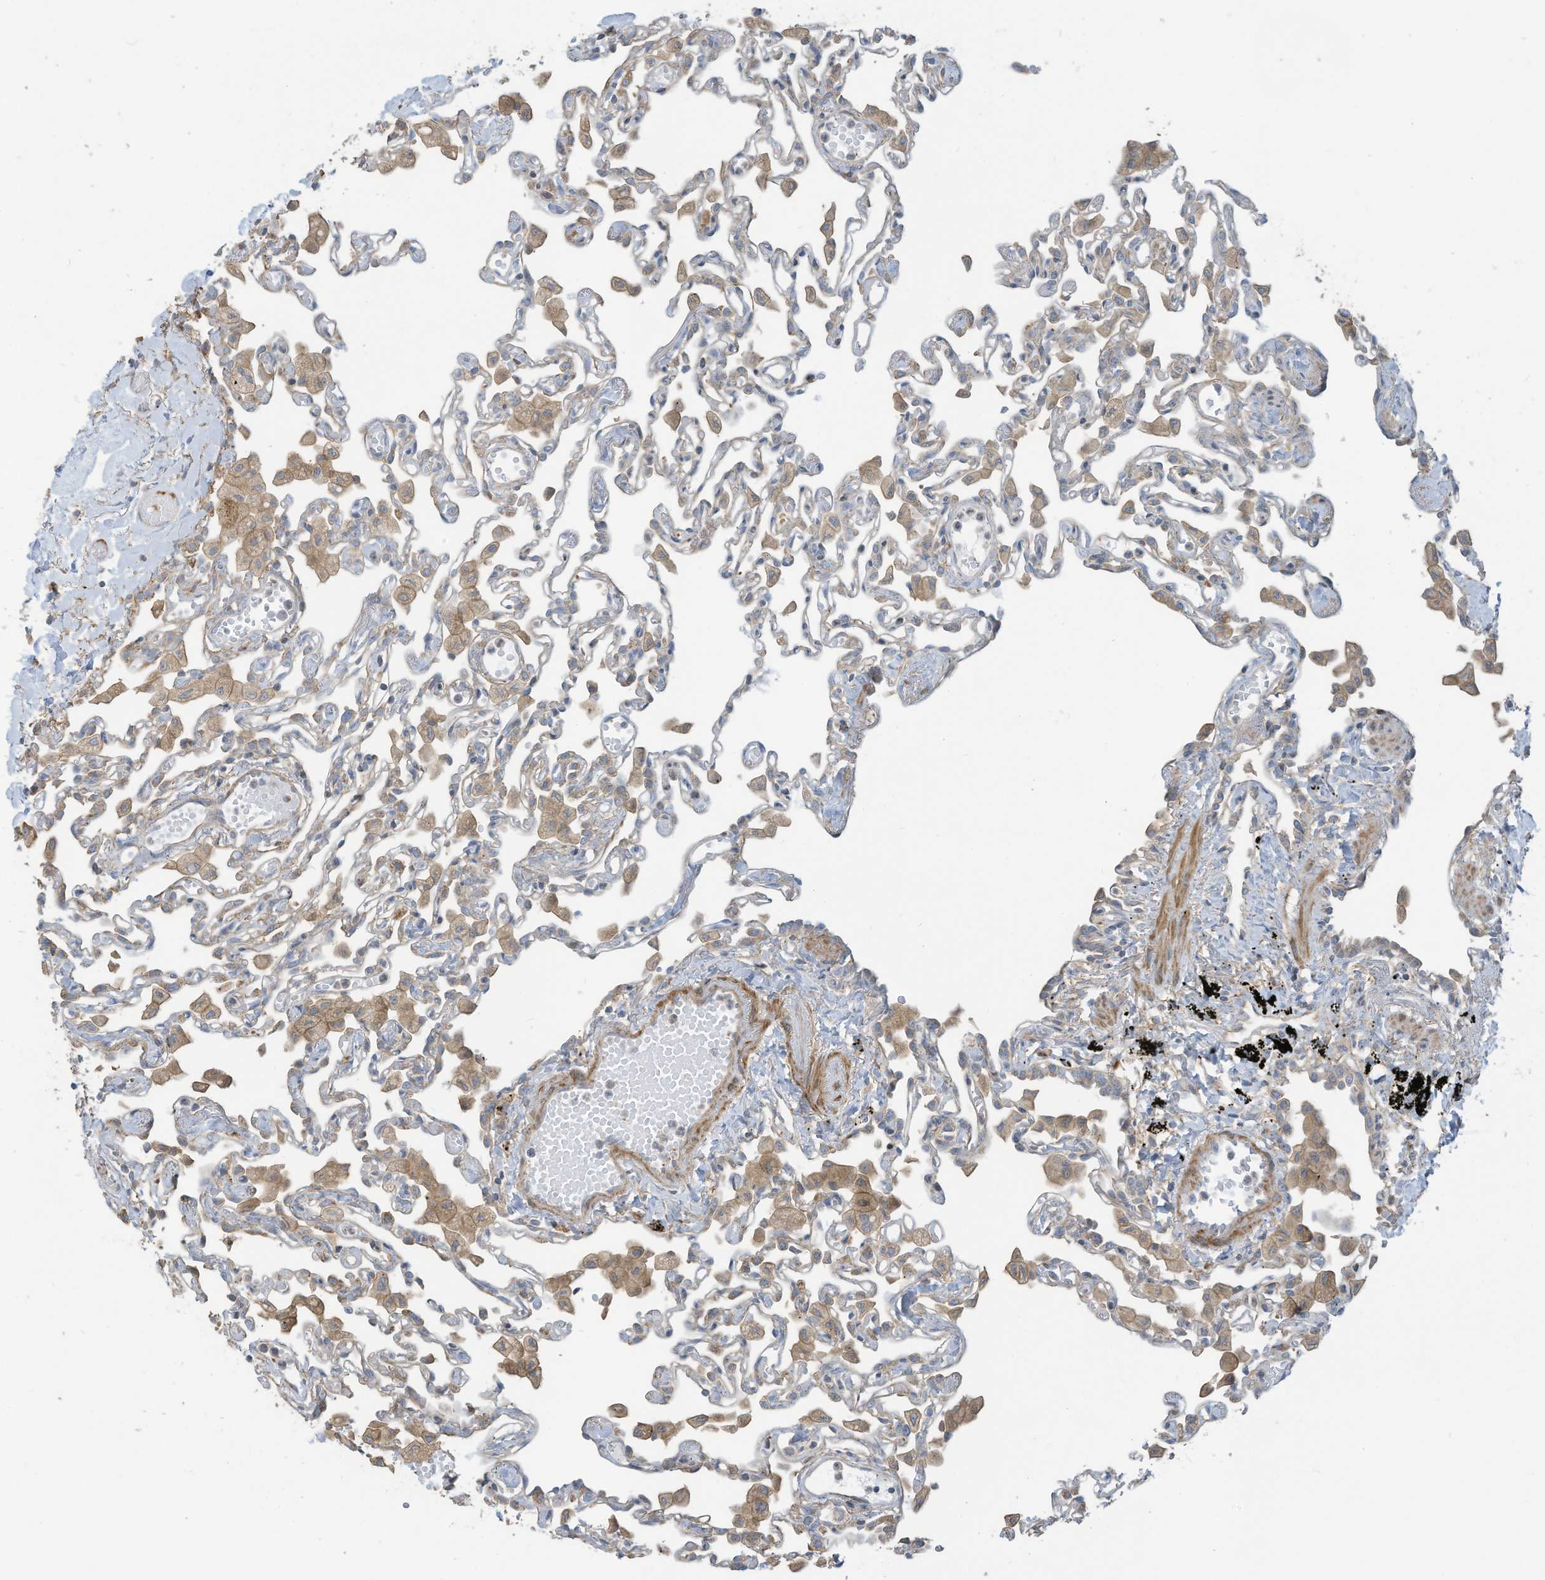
{"staining": {"intensity": "negative", "quantity": "none", "location": "none"}, "tissue": "lung", "cell_type": "Alveolar cells", "image_type": "normal", "snomed": [{"axis": "morphology", "description": "Normal tissue, NOS"}, {"axis": "topography", "description": "Bronchus"}, {"axis": "topography", "description": "Lung"}], "caption": "This photomicrograph is of benign lung stained with immunohistochemistry to label a protein in brown with the nuclei are counter-stained blue. There is no staining in alveolar cells. (DAB IHC, high magnification).", "gene": "GTPBP2", "patient": {"sex": "female", "age": 49}}